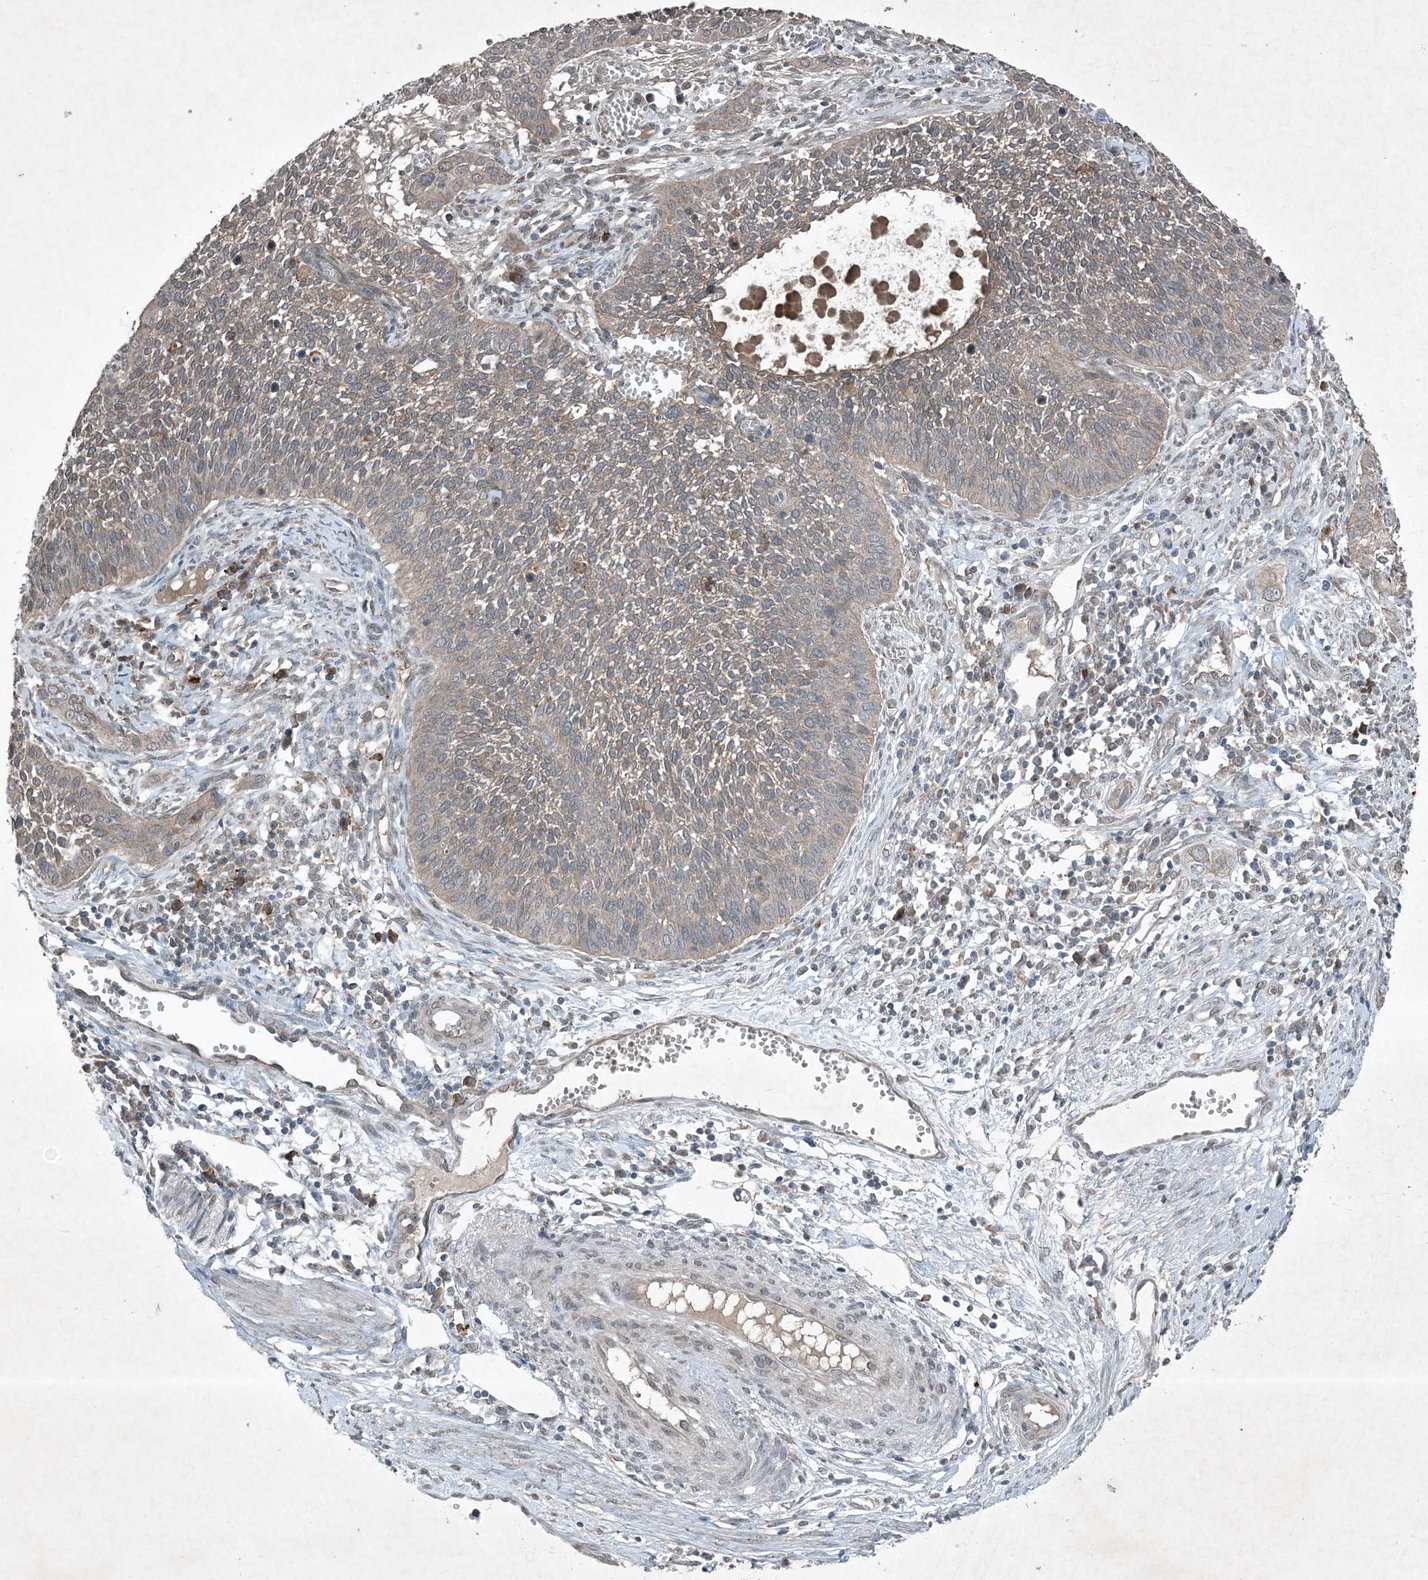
{"staining": {"intensity": "weak", "quantity": "25%-75%", "location": "cytoplasmic/membranous"}, "tissue": "cervical cancer", "cell_type": "Tumor cells", "image_type": "cancer", "snomed": [{"axis": "morphology", "description": "Squamous cell carcinoma, NOS"}, {"axis": "topography", "description": "Cervix"}], "caption": "Weak cytoplasmic/membranous protein staining is seen in approximately 25%-75% of tumor cells in cervical cancer.", "gene": "MDN1", "patient": {"sex": "female", "age": 34}}